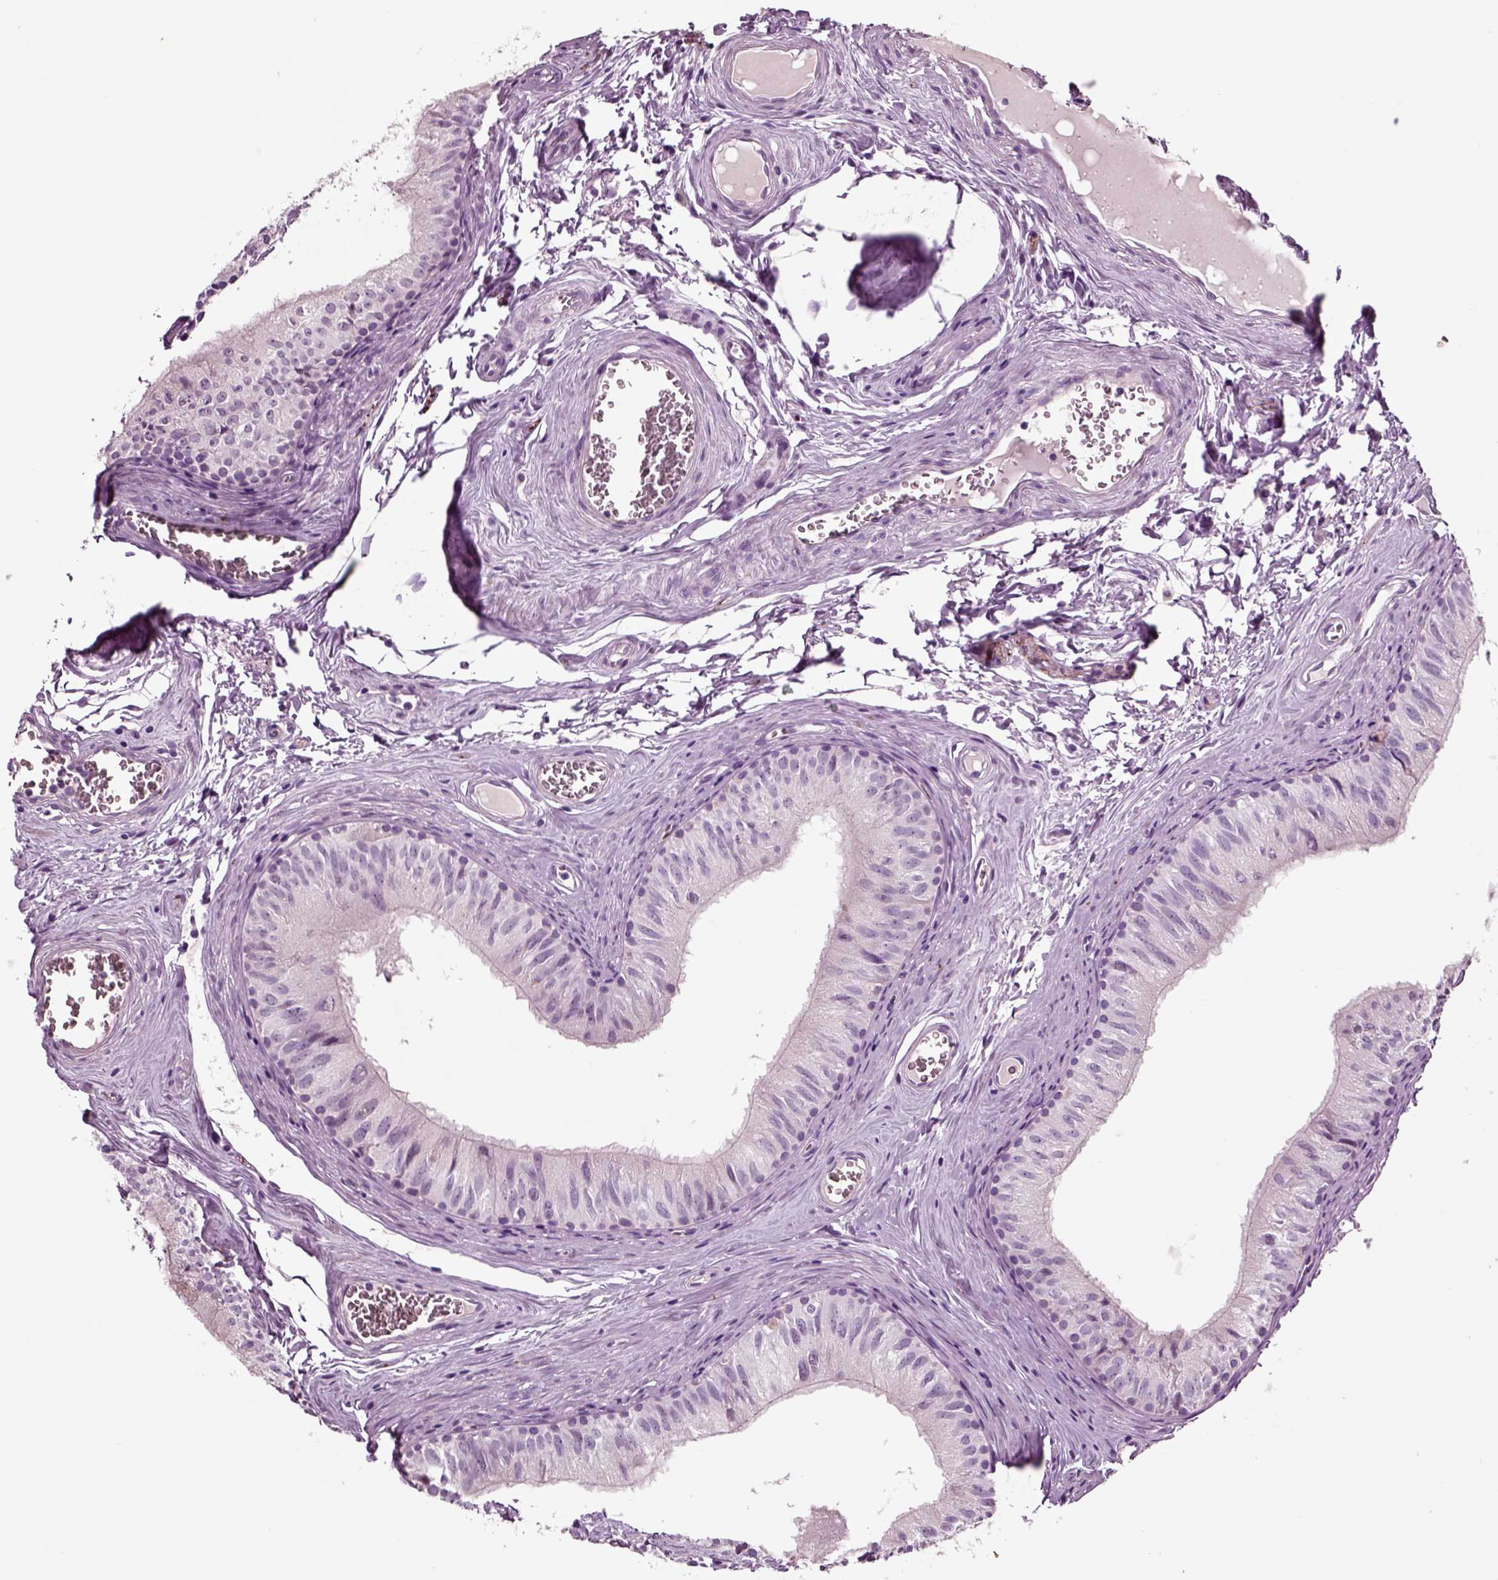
{"staining": {"intensity": "negative", "quantity": "none", "location": "none"}, "tissue": "epididymis", "cell_type": "Glandular cells", "image_type": "normal", "snomed": [{"axis": "morphology", "description": "Normal tissue, NOS"}, {"axis": "topography", "description": "Epididymis"}], "caption": "This is an immunohistochemistry (IHC) histopathology image of benign epididymis. There is no positivity in glandular cells.", "gene": "CHGB", "patient": {"sex": "male", "age": 52}}